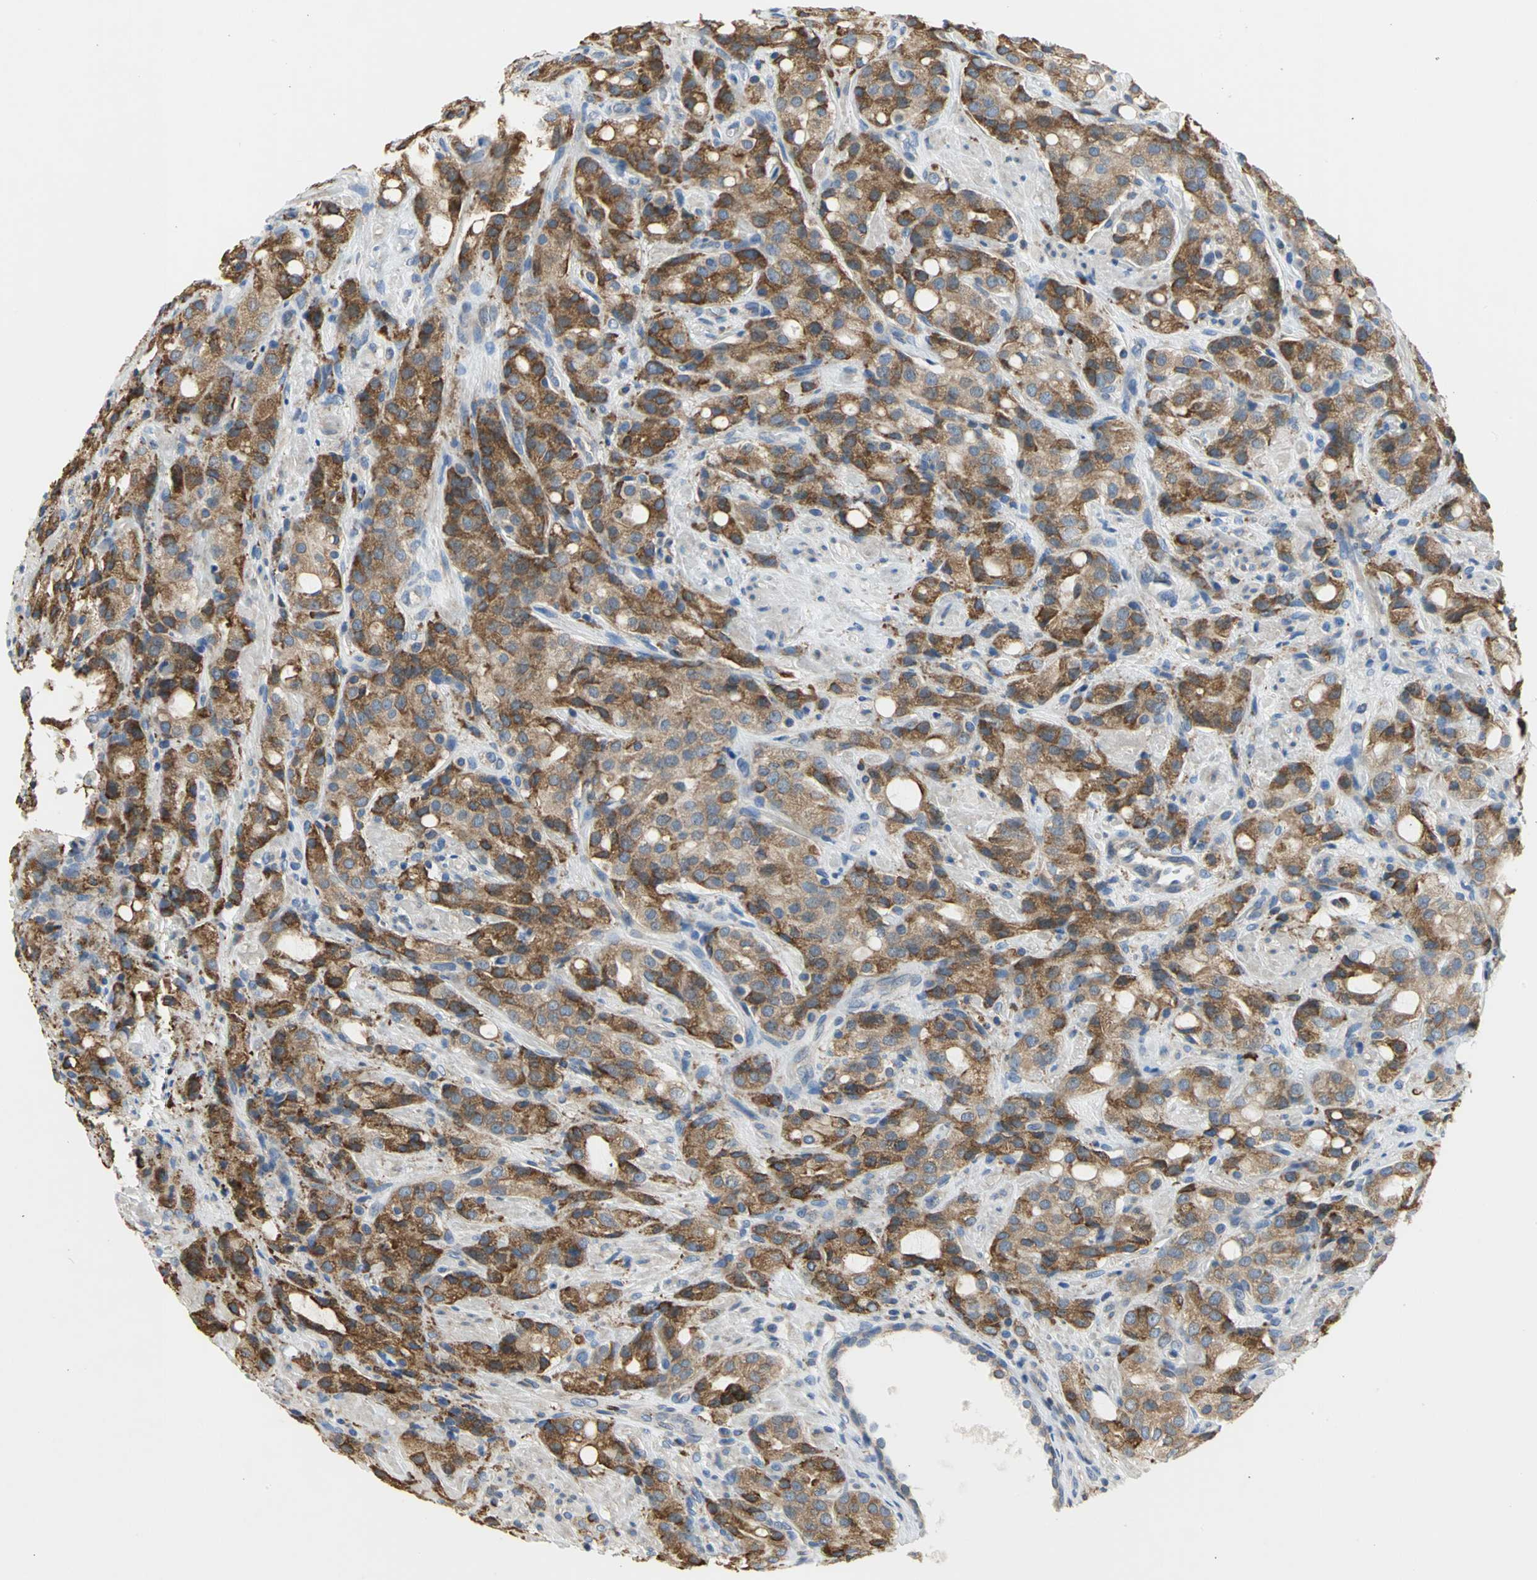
{"staining": {"intensity": "strong", "quantity": ">75%", "location": "cytoplasmic/membranous"}, "tissue": "prostate cancer", "cell_type": "Tumor cells", "image_type": "cancer", "snomed": [{"axis": "morphology", "description": "Adenocarcinoma, High grade"}, {"axis": "topography", "description": "Prostate"}], "caption": "Immunohistochemical staining of human prostate cancer reveals strong cytoplasmic/membranous protein staining in approximately >75% of tumor cells. (Stains: DAB in brown, nuclei in blue, Microscopy: brightfield microscopy at high magnification).", "gene": "SDF2L1", "patient": {"sex": "male", "age": 72}}